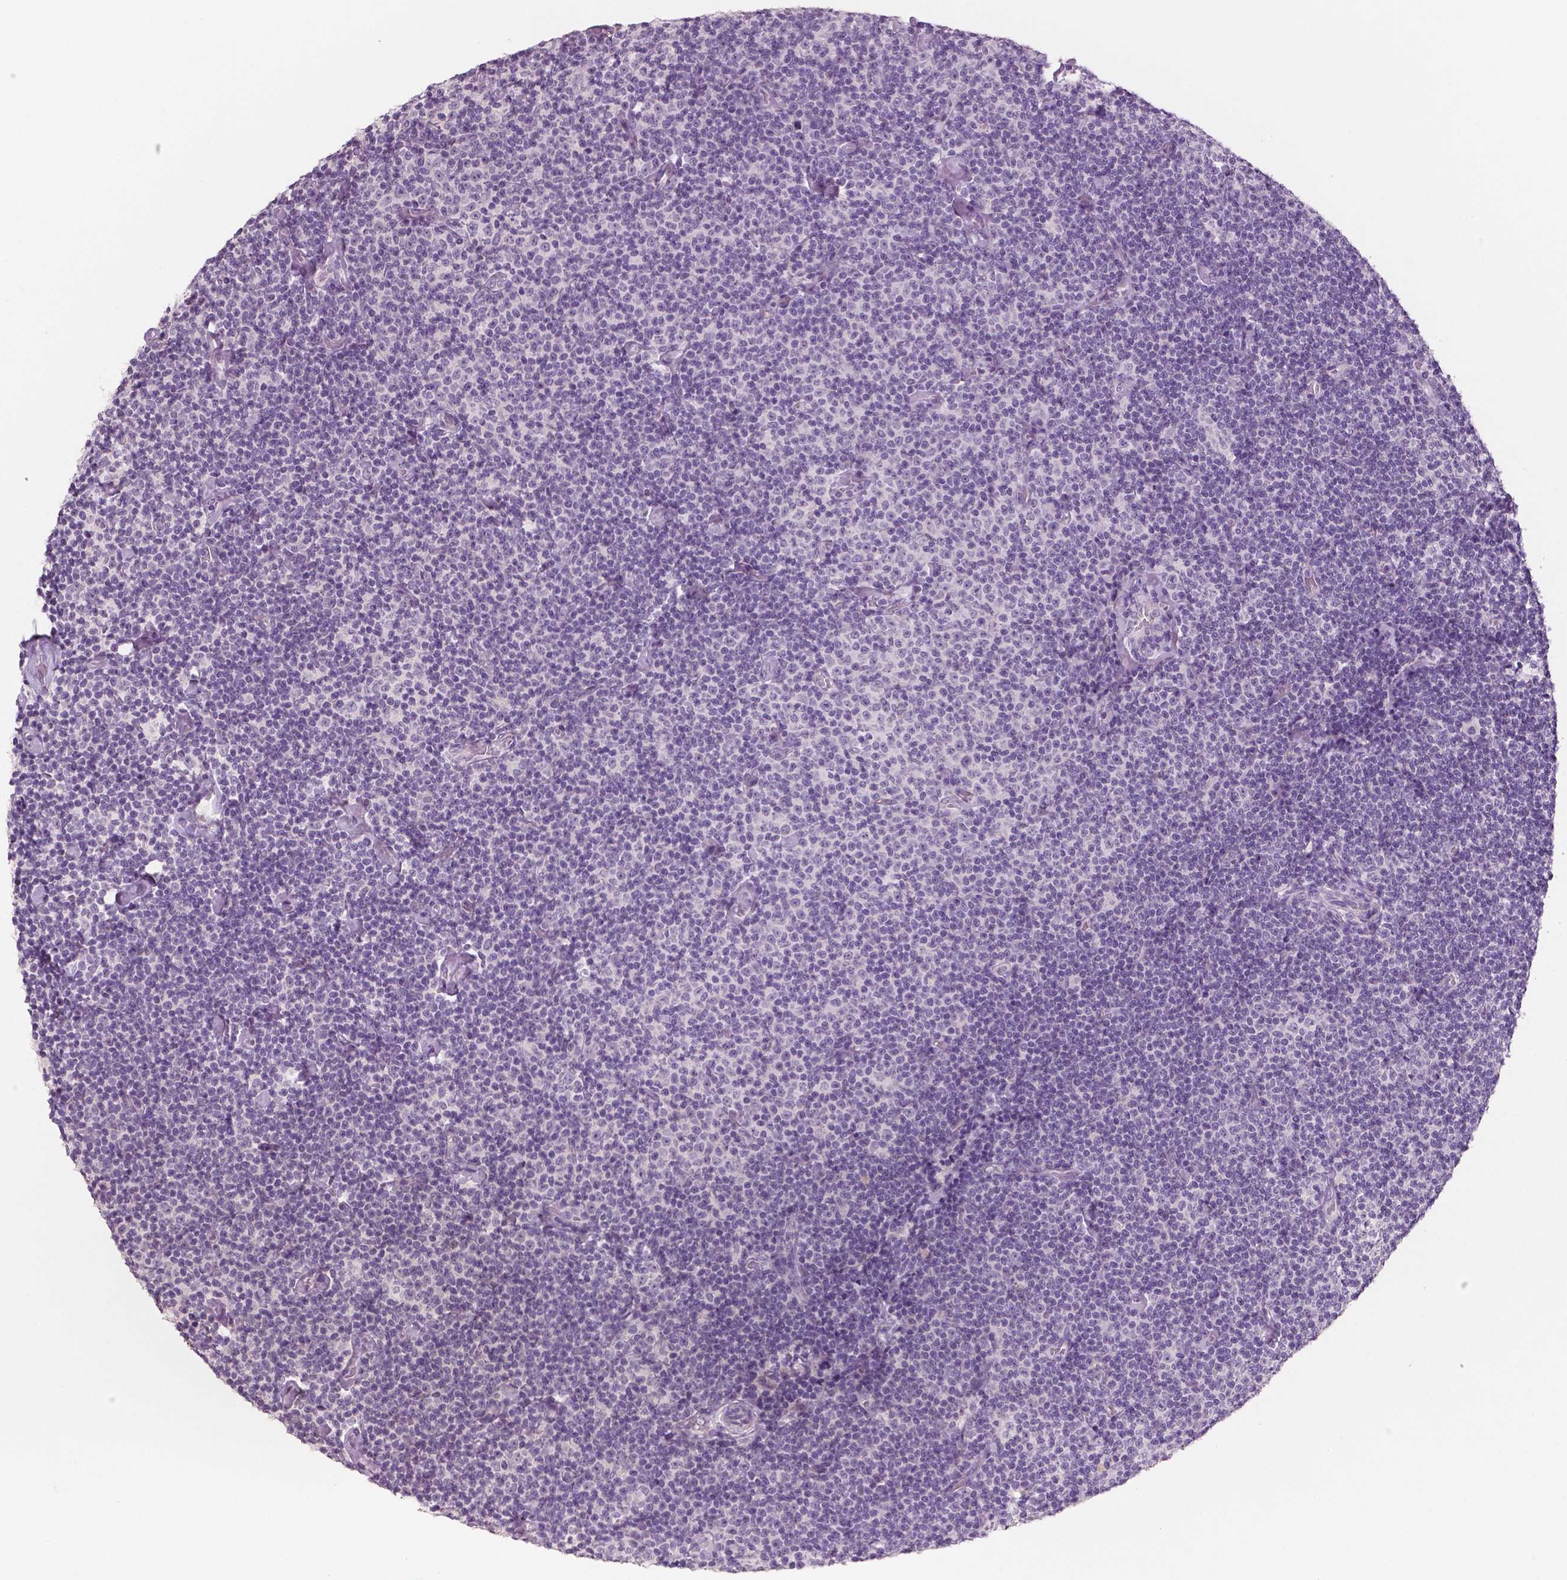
{"staining": {"intensity": "negative", "quantity": "none", "location": "none"}, "tissue": "lymphoma", "cell_type": "Tumor cells", "image_type": "cancer", "snomed": [{"axis": "morphology", "description": "Malignant lymphoma, non-Hodgkin's type, Low grade"}, {"axis": "topography", "description": "Lymph node"}], "caption": "IHC micrograph of lymphoma stained for a protein (brown), which reveals no expression in tumor cells.", "gene": "NECAB1", "patient": {"sex": "male", "age": 81}}